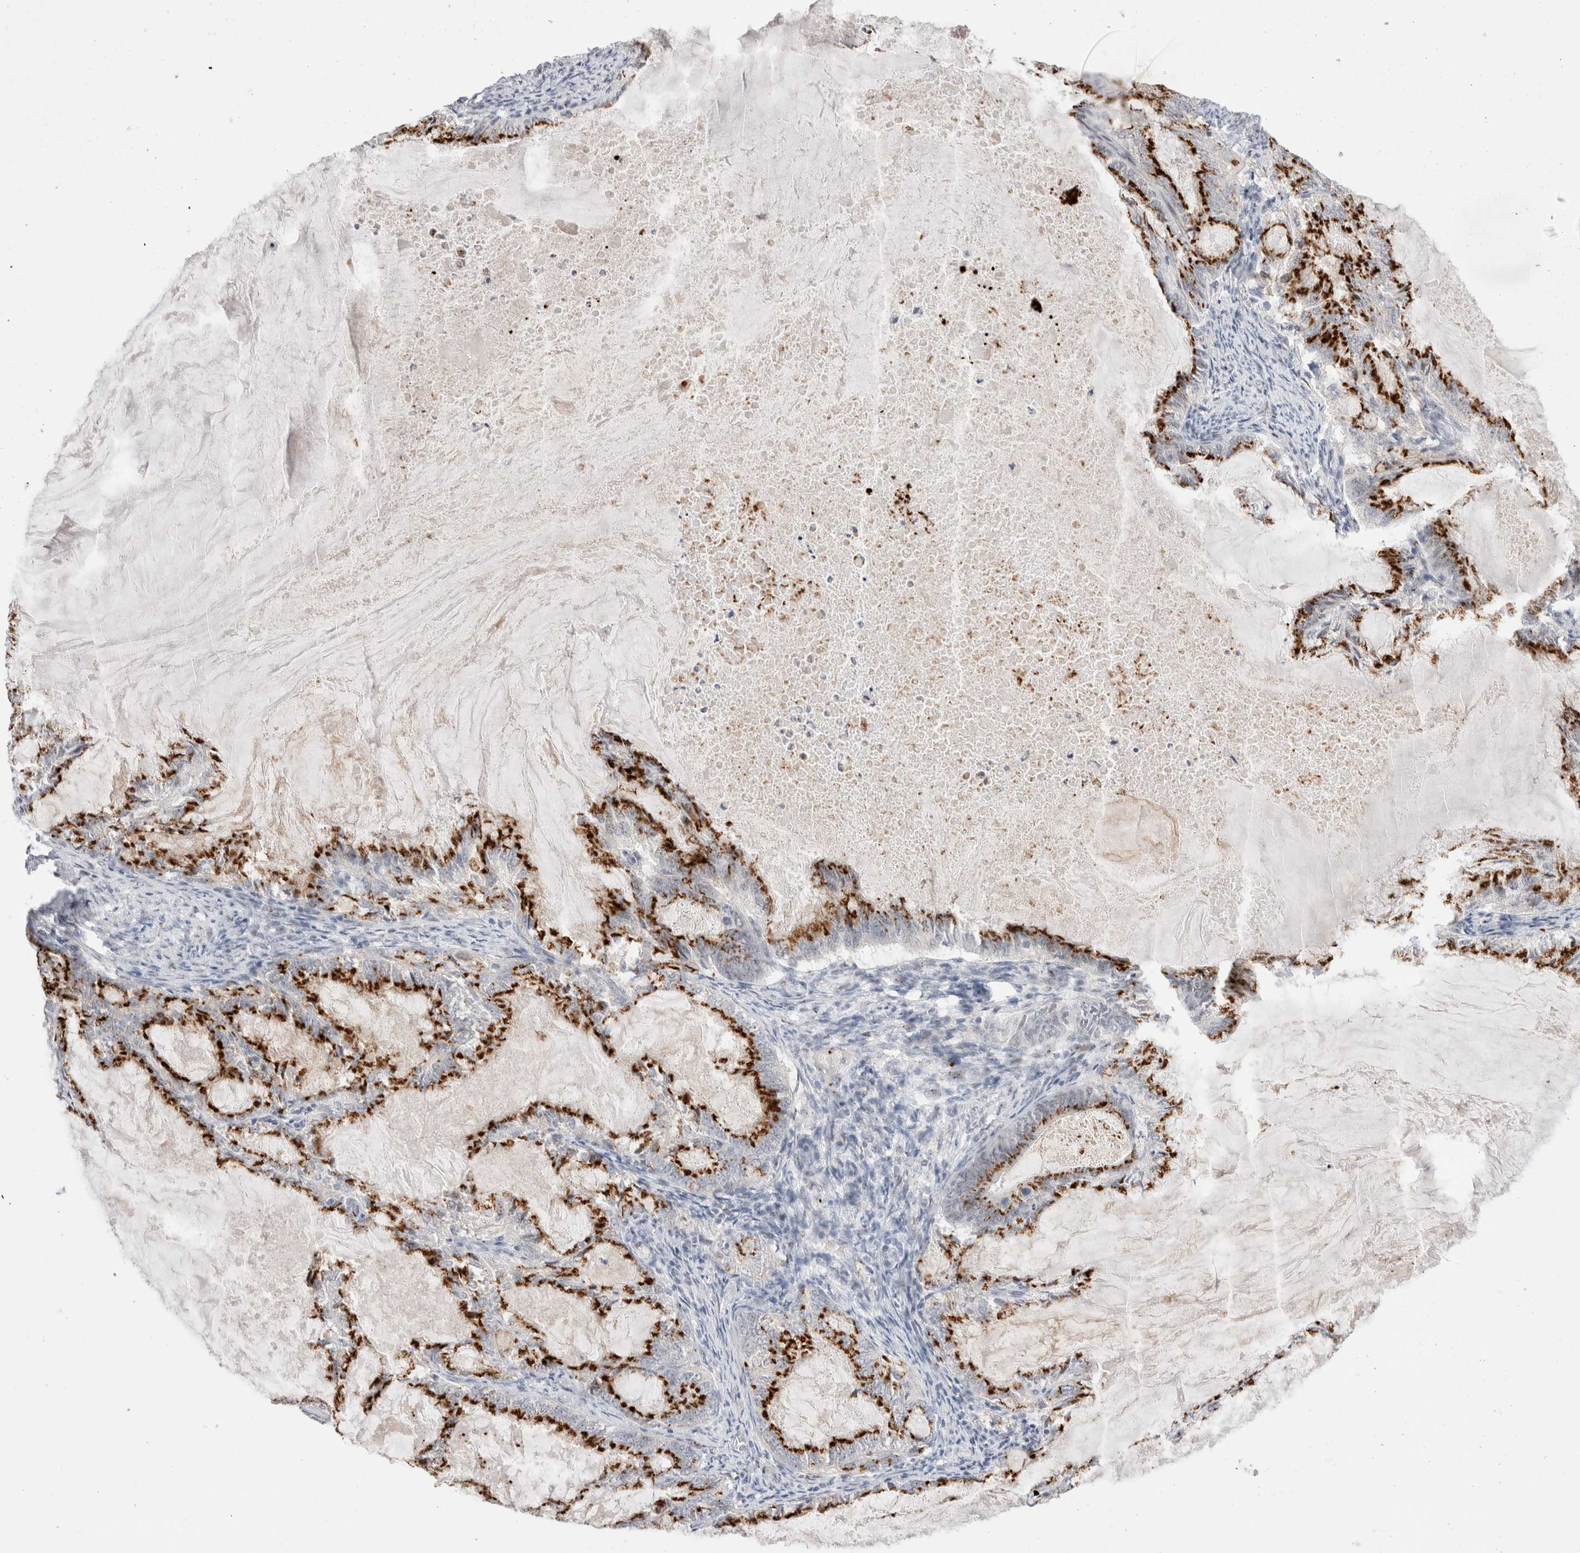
{"staining": {"intensity": "strong", "quantity": ">75%", "location": "cytoplasmic/membranous"}, "tissue": "endometrial cancer", "cell_type": "Tumor cells", "image_type": "cancer", "snomed": [{"axis": "morphology", "description": "Adenocarcinoma, NOS"}, {"axis": "topography", "description": "Endometrium"}], "caption": "Tumor cells demonstrate strong cytoplasmic/membranous positivity in approximately >75% of cells in adenocarcinoma (endometrial). The staining is performed using DAB brown chromogen to label protein expression. The nuclei are counter-stained blue using hematoxylin.", "gene": "VPS28", "patient": {"sex": "female", "age": 86}}